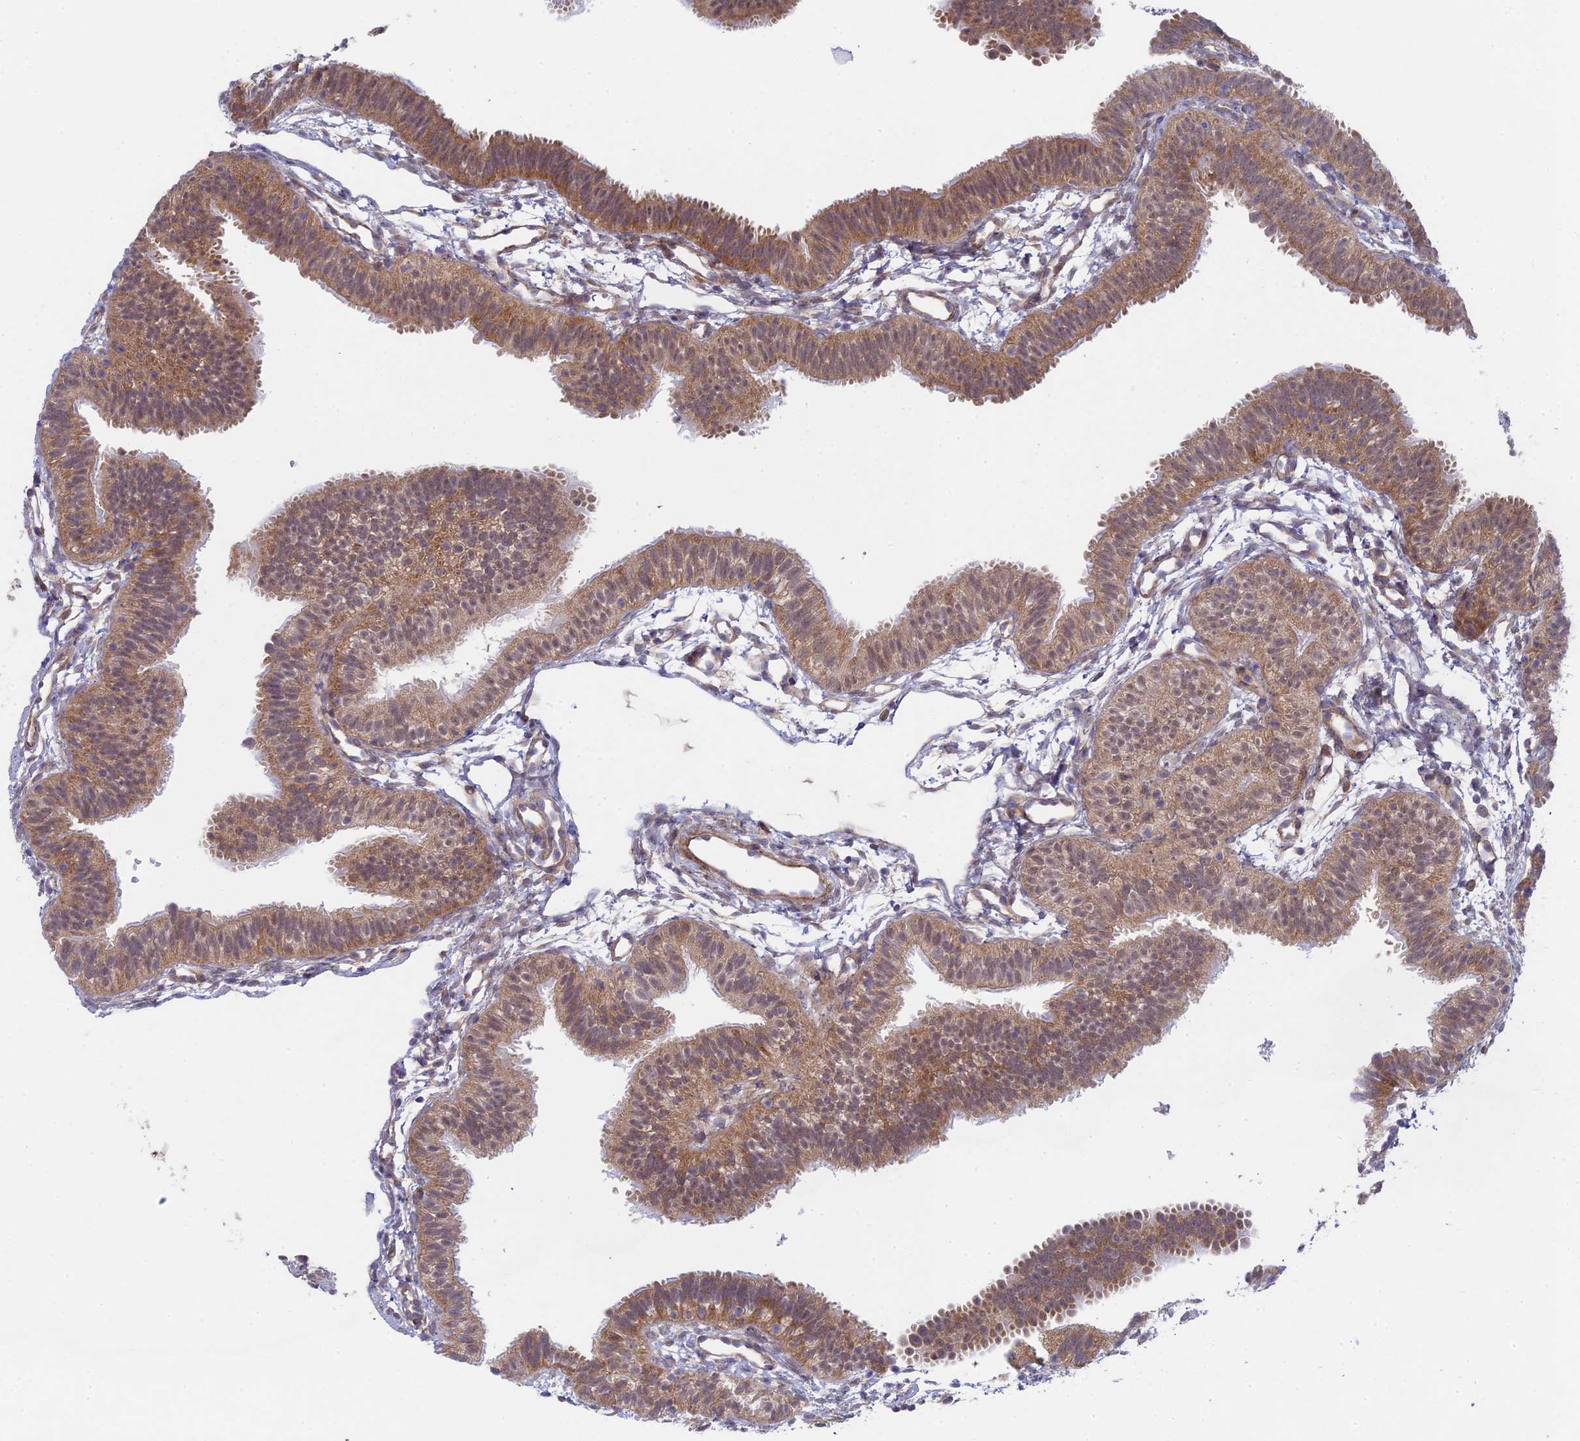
{"staining": {"intensity": "moderate", "quantity": ">75%", "location": "cytoplasmic/membranous"}, "tissue": "fallopian tube", "cell_type": "Glandular cells", "image_type": "normal", "snomed": [{"axis": "morphology", "description": "Normal tissue, NOS"}, {"axis": "topography", "description": "Fallopian tube"}], "caption": "Immunohistochemistry (IHC) staining of unremarkable fallopian tube, which exhibits medium levels of moderate cytoplasmic/membranous expression in about >75% of glandular cells indicating moderate cytoplasmic/membranous protein positivity. The staining was performed using DAB (3,3'-diaminobenzidine) (brown) for protein detection and nuclei were counterstained in hematoxylin (blue).", "gene": "INCA1", "patient": {"sex": "female", "age": 35}}